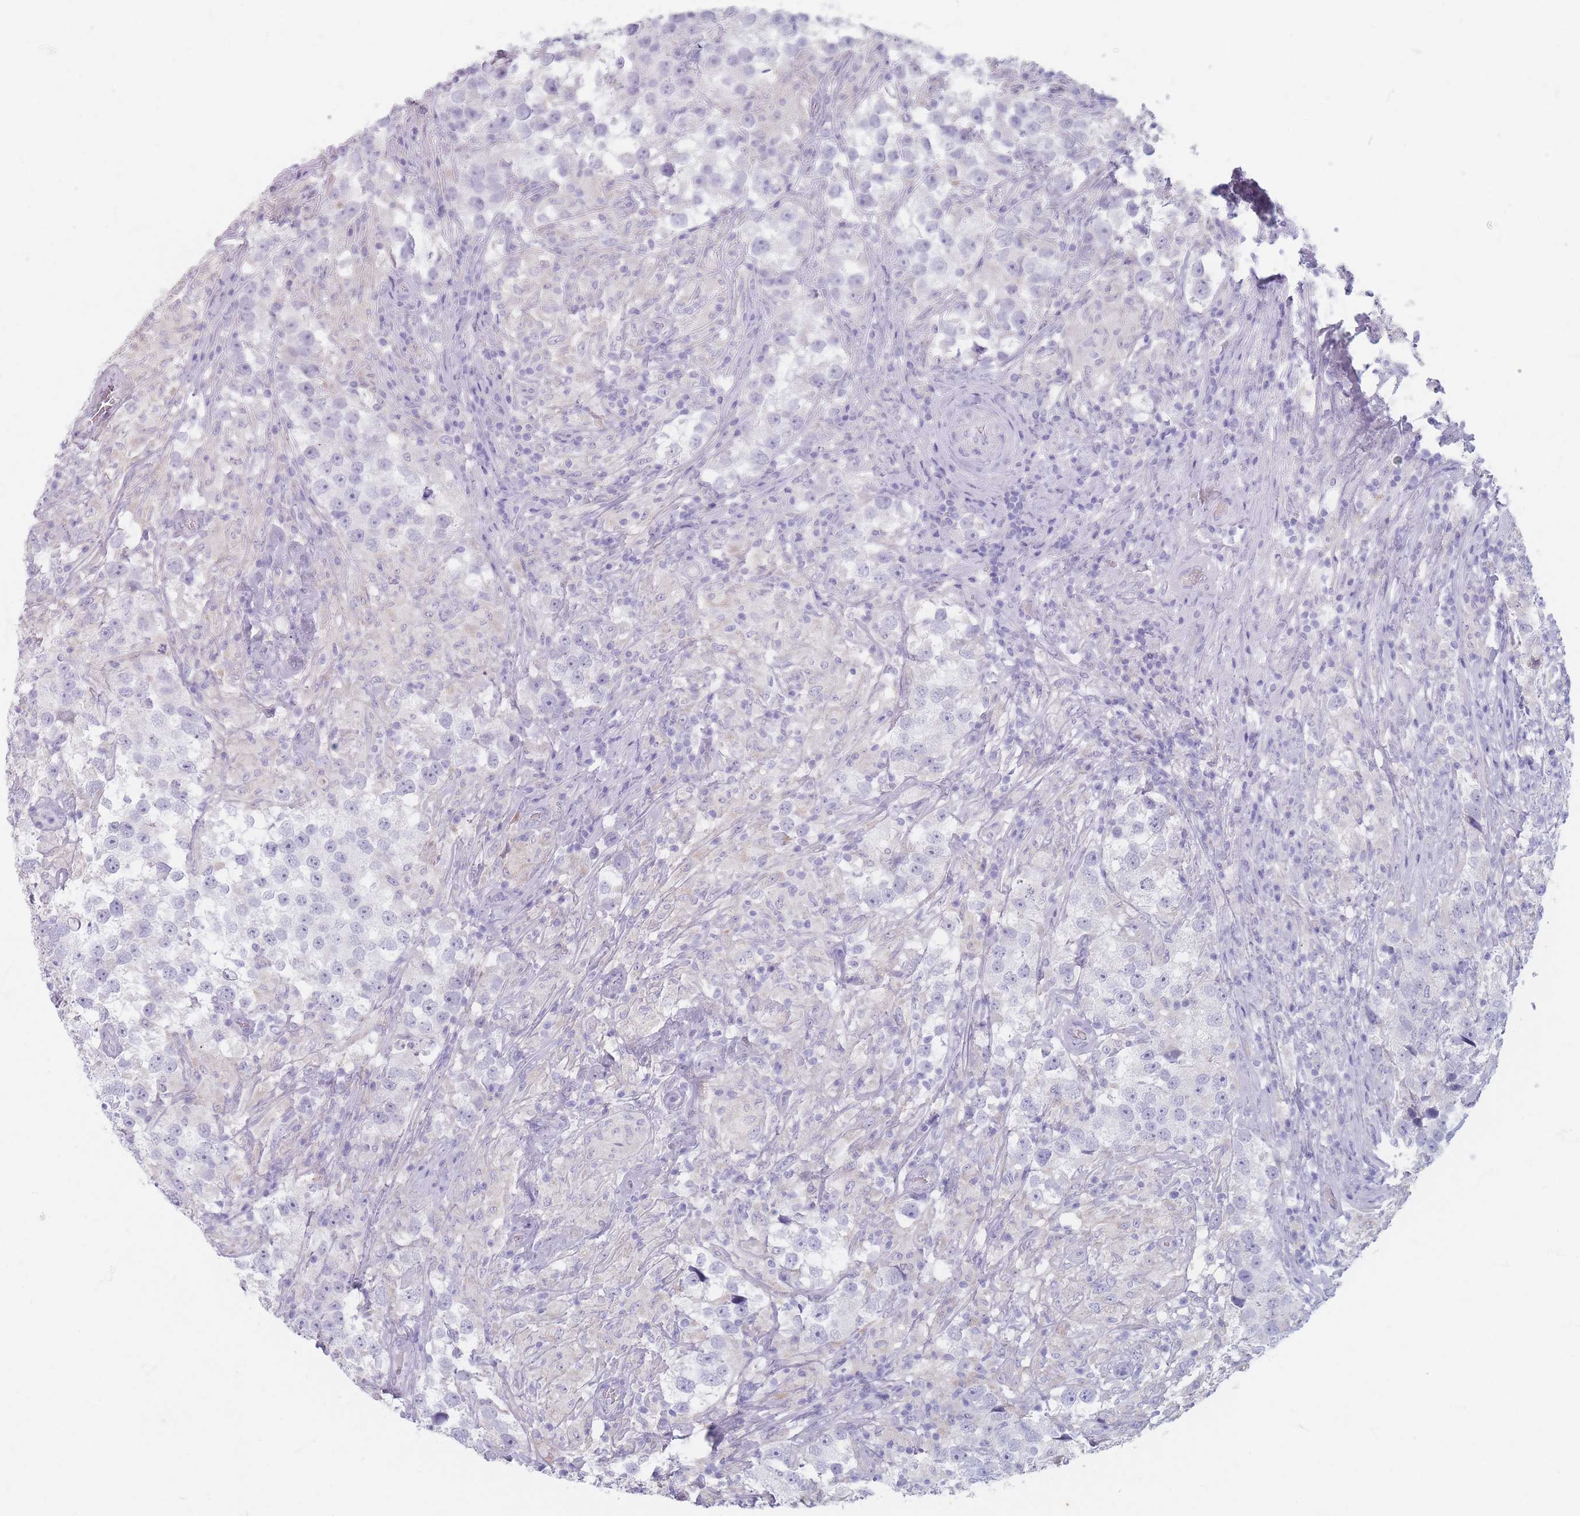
{"staining": {"intensity": "negative", "quantity": "none", "location": "none"}, "tissue": "testis cancer", "cell_type": "Tumor cells", "image_type": "cancer", "snomed": [{"axis": "morphology", "description": "Seminoma, NOS"}, {"axis": "topography", "description": "Testis"}], "caption": "Immunohistochemical staining of testis seminoma demonstrates no significant staining in tumor cells. (Brightfield microscopy of DAB IHC at high magnification).", "gene": "PIGM", "patient": {"sex": "male", "age": 46}}